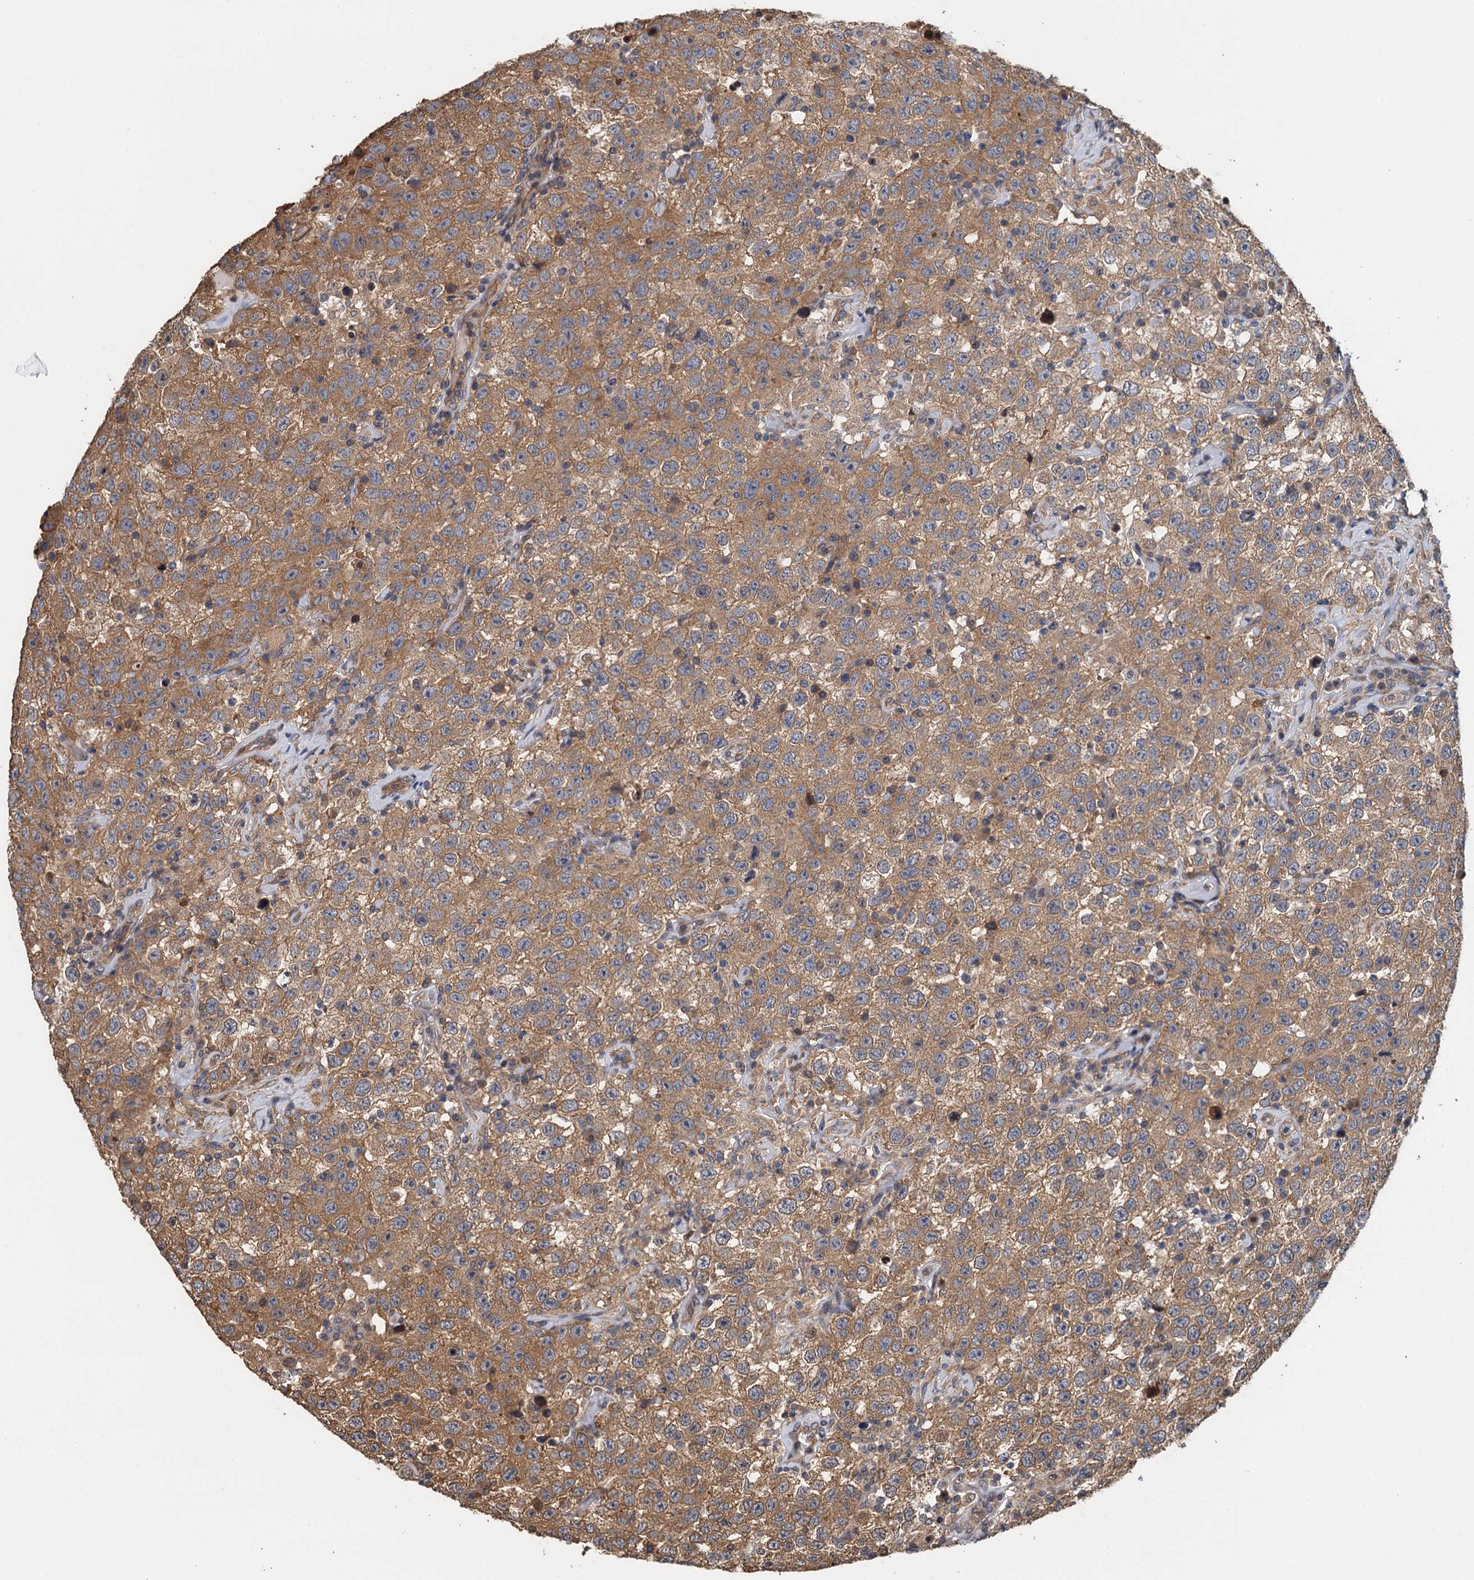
{"staining": {"intensity": "moderate", "quantity": ">75%", "location": "cytoplasmic/membranous"}, "tissue": "testis cancer", "cell_type": "Tumor cells", "image_type": "cancer", "snomed": [{"axis": "morphology", "description": "Seminoma, NOS"}, {"axis": "topography", "description": "Testis"}], "caption": "Approximately >75% of tumor cells in testis seminoma reveal moderate cytoplasmic/membranous protein positivity as visualized by brown immunohistochemical staining.", "gene": "MEAK7", "patient": {"sex": "male", "age": 41}}